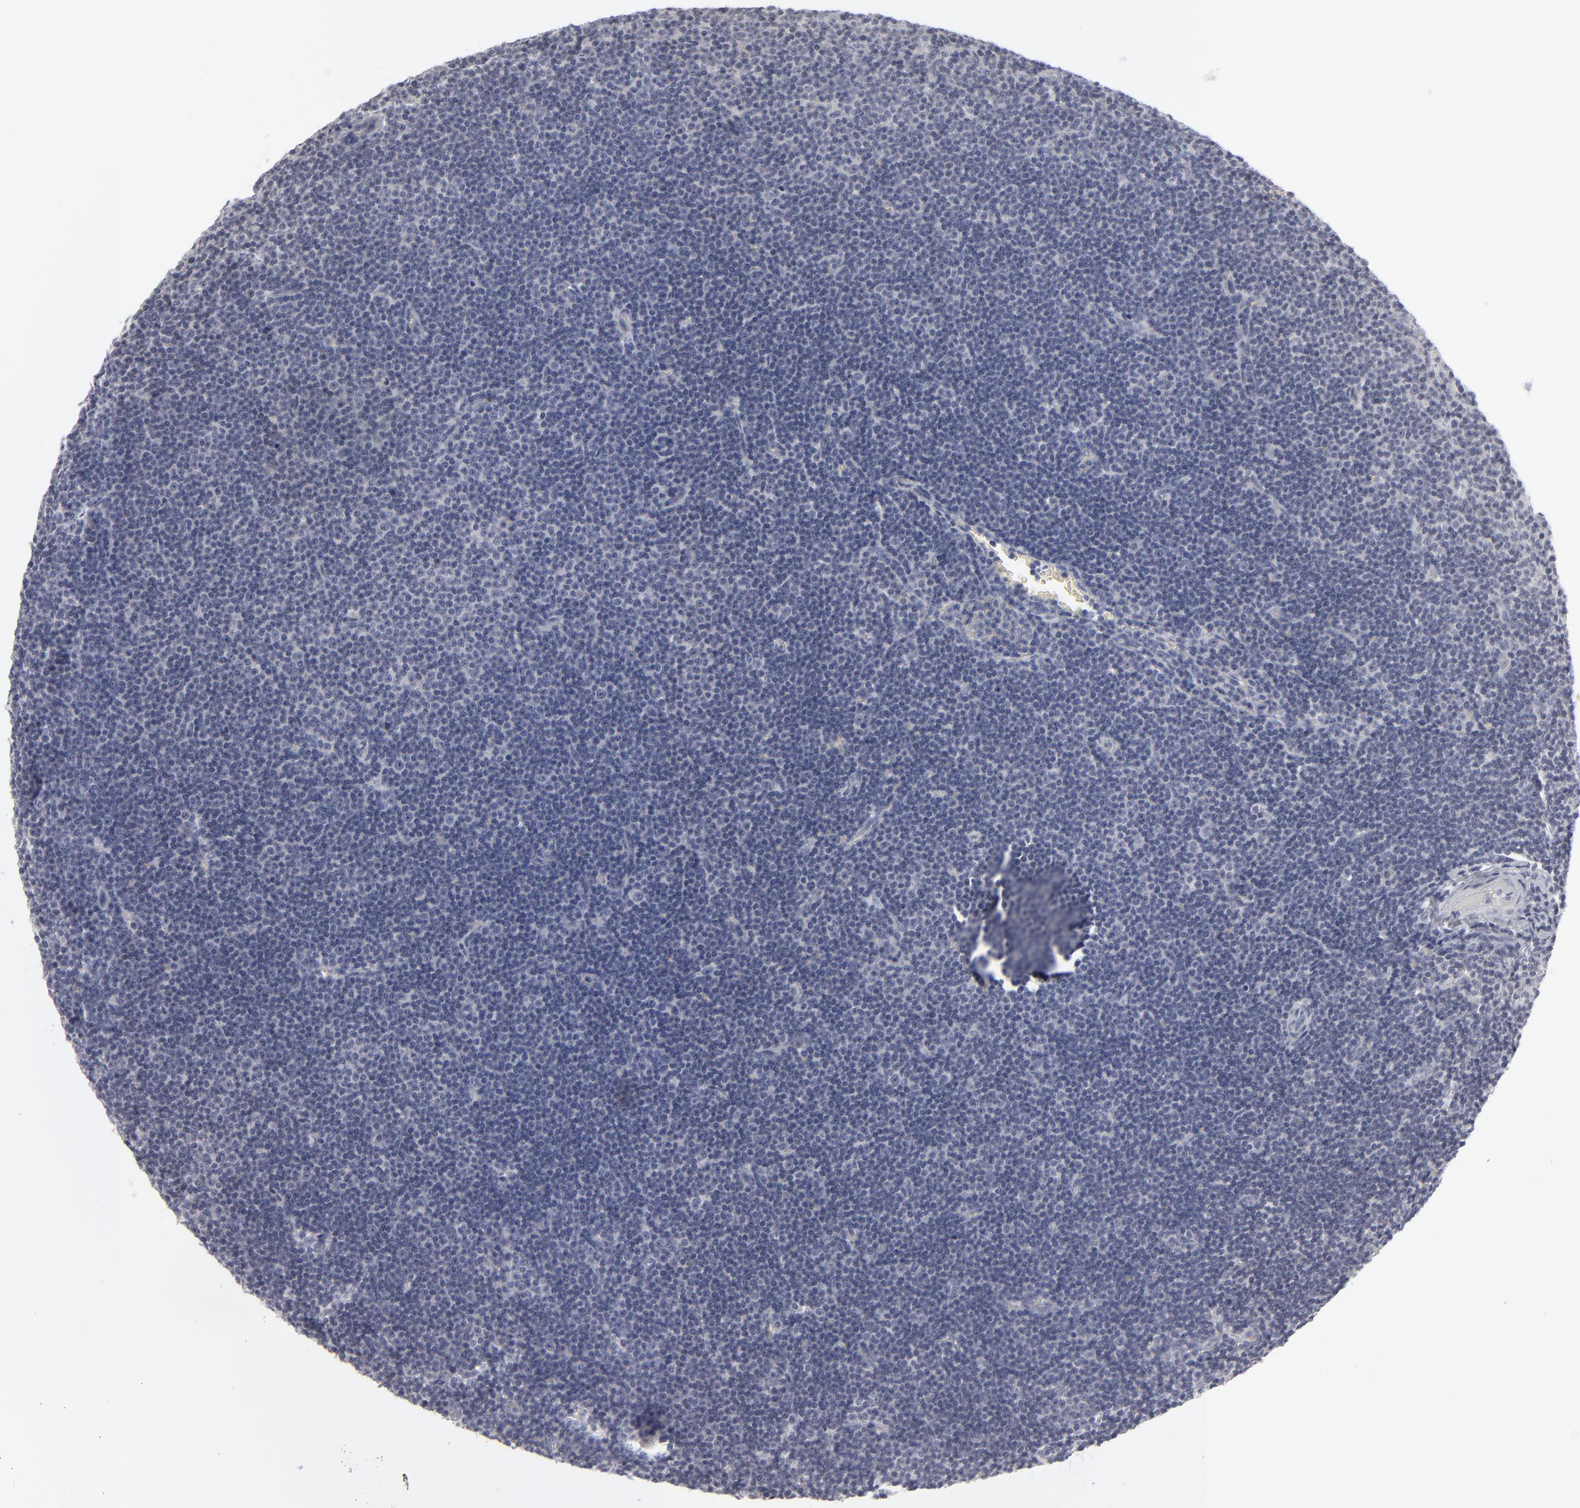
{"staining": {"intensity": "negative", "quantity": "none", "location": "none"}, "tissue": "lymphoma", "cell_type": "Tumor cells", "image_type": "cancer", "snomed": [{"axis": "morphology", "description": "Malignant lymphoma, non-Hodgkin's type, Low grade"}, {"axis": "topography", "description": "Lymph node"}], "caption": "Immunohistochemistry of malignant lymphoma, non-Hodgkin's type (low-grade) demonstrates no expression in tumor cells. (Brightfield microscopy of DAB immunohistochemistry (IHC) at high magnification).", "gene": "KIAA1210", "patient": {"sex": "male", "age": 57}}